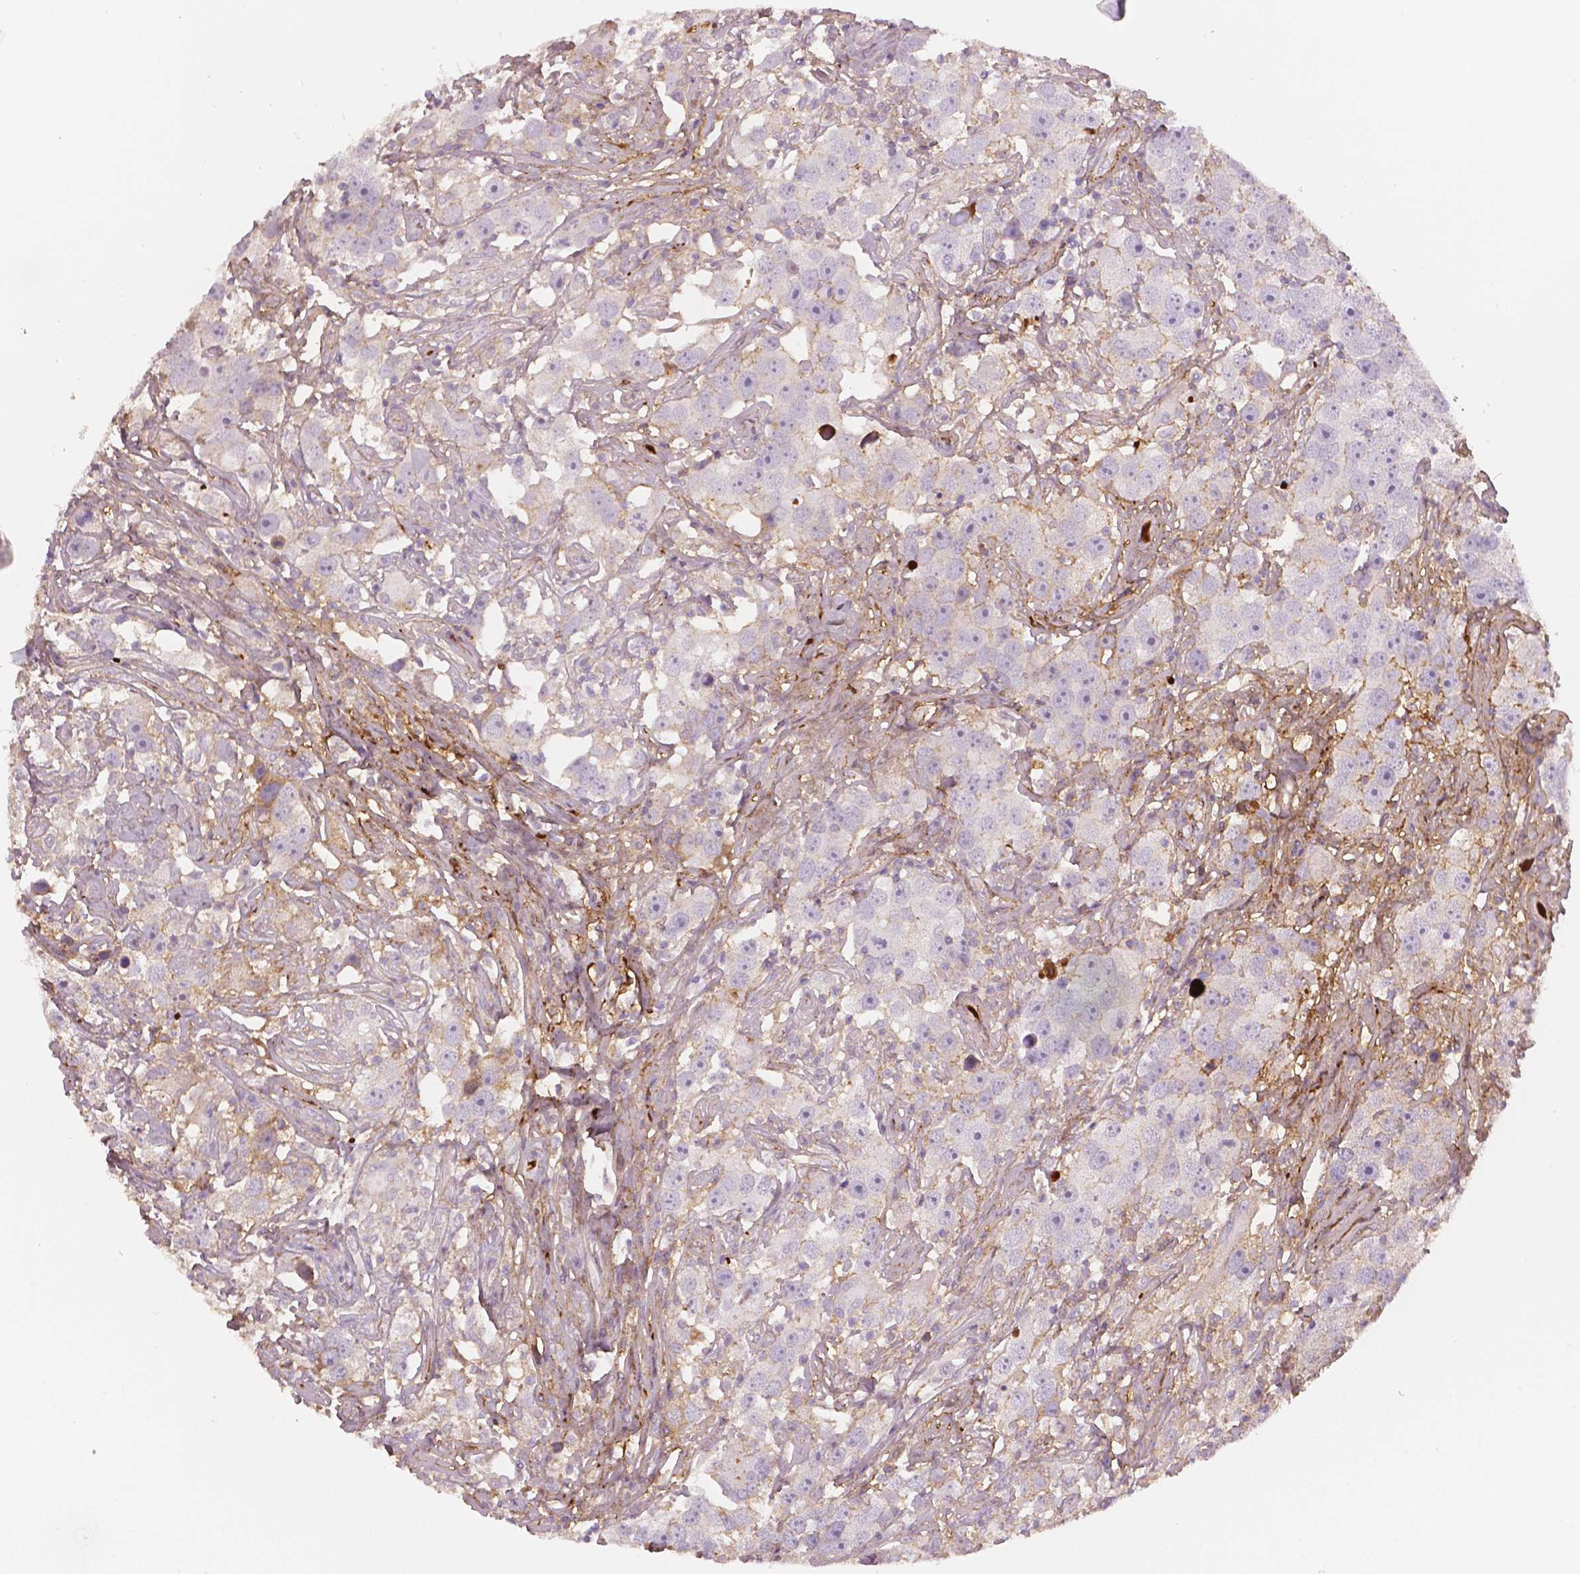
{"staining": {"intensity": "negative", "quantity": "none", "location": "none"}, "tissue": "testis cancer", "cell_type": "Tumor cells", "image_type": "cancer", "snomed": [{"axis": "morphology", "description": "Seminoma, NOS"}, {"axis": "topography", "description": "Testis"}], "caption": "A micrograph of human testis cancer (seminoma) is negative for staining in tumor cells.", "gene": "APOA4", "patient": {"sex": "male", "age": 49}}